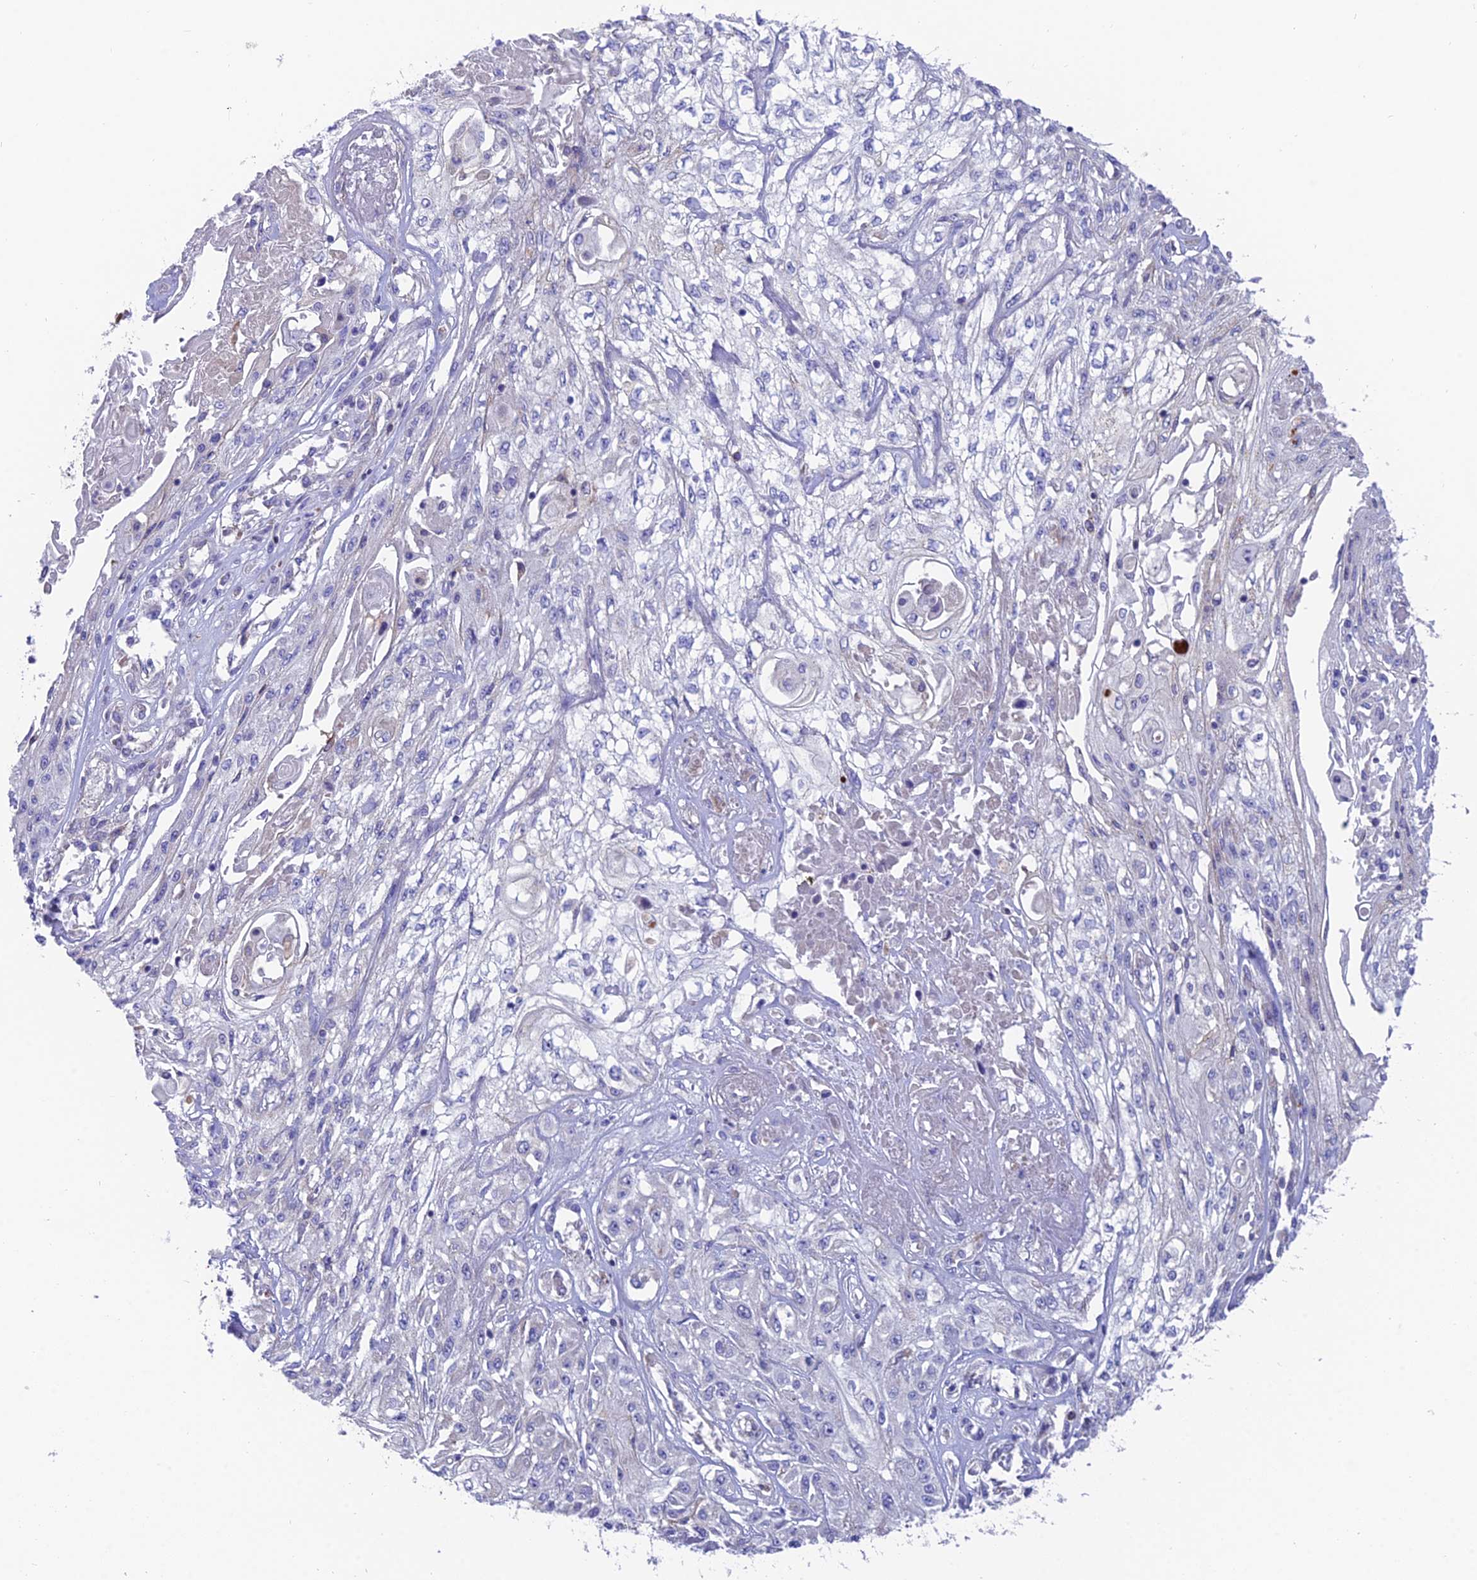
{"staining": {"intensity": "negative", "quantity": "none", "location": "none"}, "tissue": "skin cancer", "cell_type": "Tumor cells", "image_type": "cancer", "snomed": [{"axis": "morphology", "description": "Squamous cell carcinoma, NOS"}, {"axis": "morphology", "description": "Squamous cell carcinoma, metastatic, NOS"}, {"axis": "topography", "description": "Skin"}, {"axis": "topography", "description": "Lymph node"}], "caption": "This is an immunohistochemistry histopathology image of squamous cell carcinoma (skin). There is no positivity in tumor cells.", "gene": "TIGD6", "patient": {"sex": "male", "age": 75}}